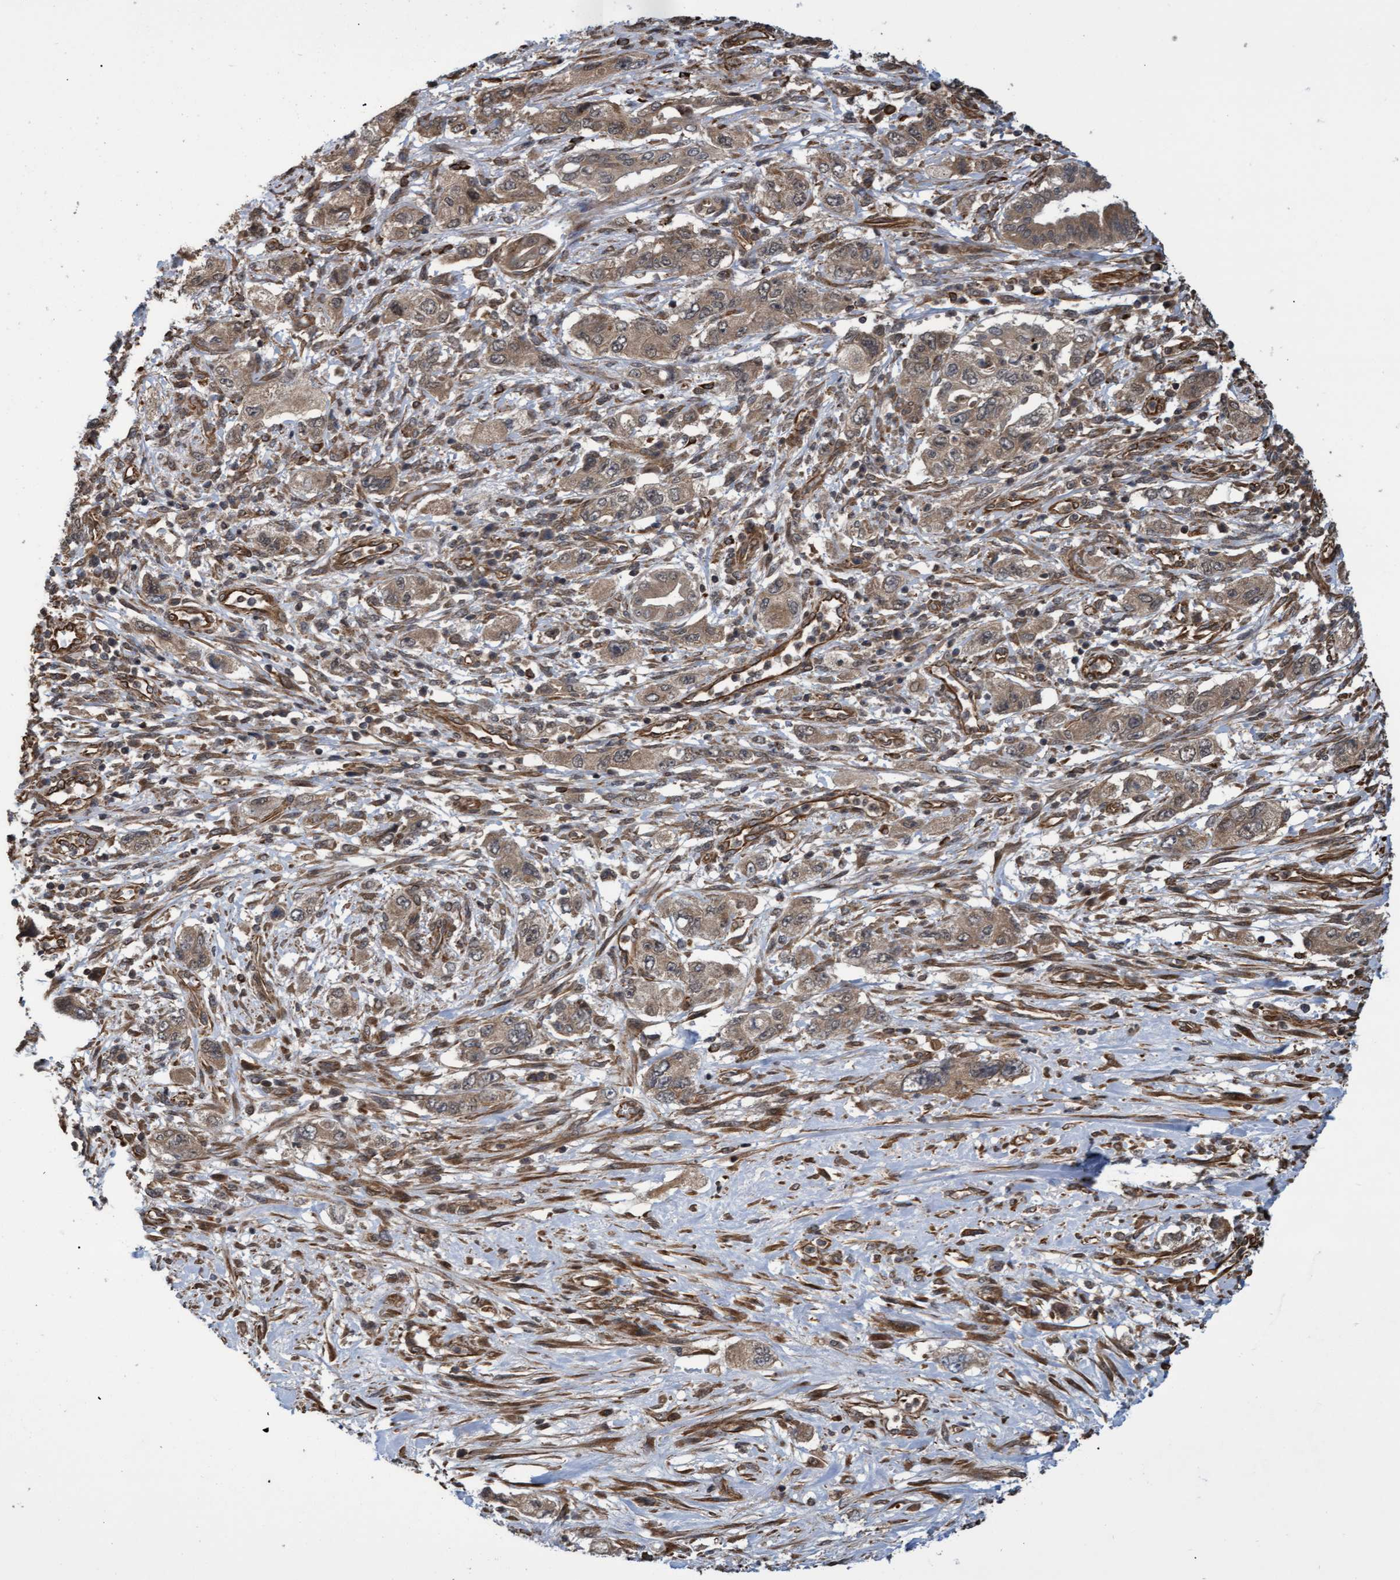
{"staining": {"intensity": "weak", "quantity": ">75%", "location": "cytoplasmic/membranous"}, "tissue": "pancreatic cancer", "cell_type": "Tumor cells", "image_type": "cancer", "snomed": [{"axis": "morphology", "description": "Adenocarcinoma, NOS"}, {"axis": "topography", "description": "Pancreas"}], "caption": "A brown stain labels weak cytoplasmic/membranous staining of a protein in pancreatic cancer tumor cells.", "gene": "TNFRSF10B", "patient": {"sex": "female", "age": 73}}